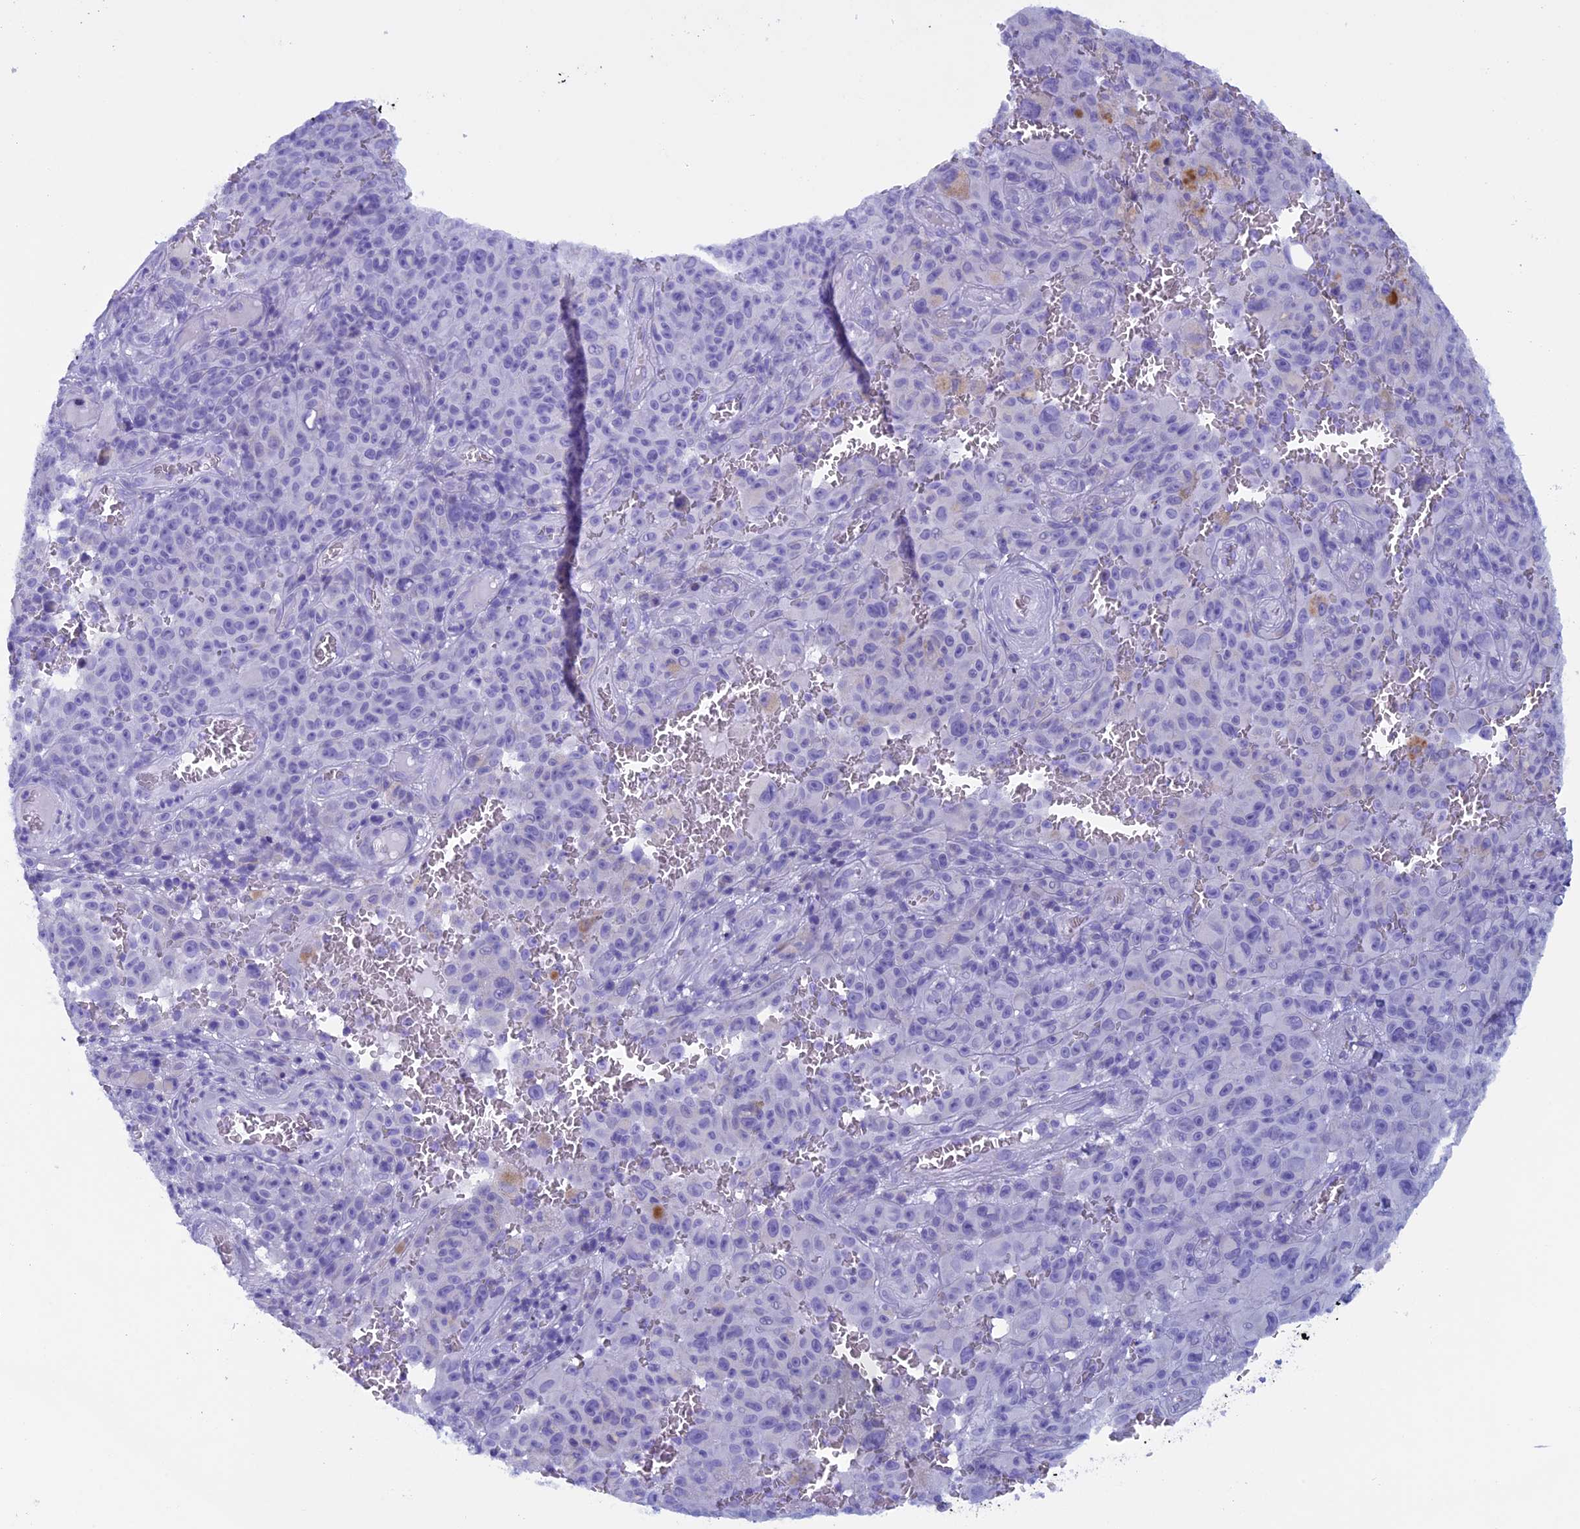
{"staining": {"intensity": "negative", "quantity": "none", "location": "none"}, "tissue": "melanoma", "cell_type": "Tumor cells", "image_type": "cancer", "snomed": [{"axis": "morphology", "description": "Malignant melanoma, NOS"}, {"axis": "topography", "description": "Skin"}], "caption": "Immunohistochemical staining of human malignant melanoma reveals no significant expression in tumor cells.", "gene": "ZNF563", "patient": {"sex": "female", "age": 82}}